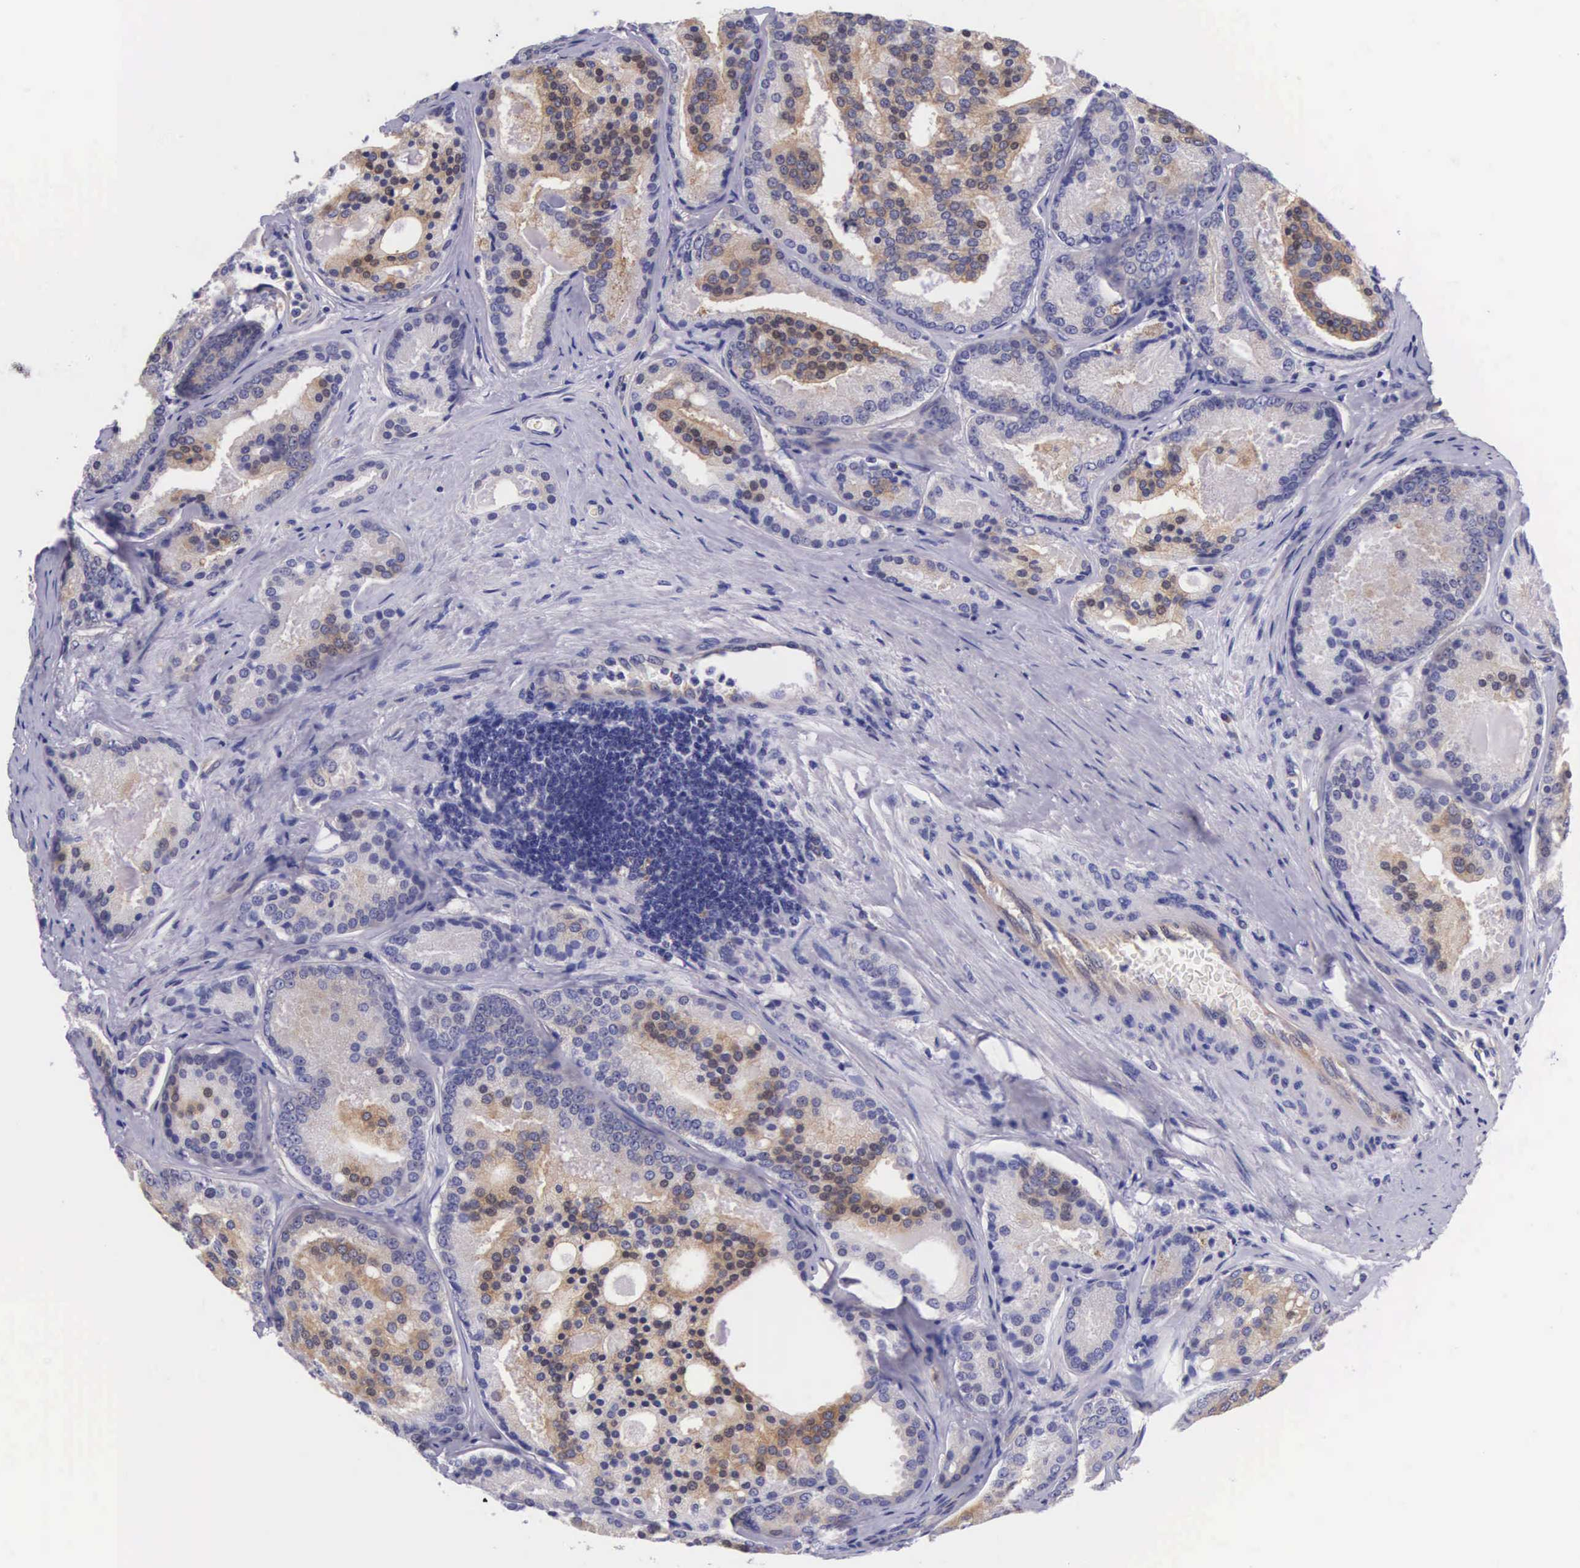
{"staining": {"intensity": "moderate", "quantity": "25%-75%", "location": "cytoplasmic/membranous"}, "tissue": "prostate cancer", "cell_type": "Tumor cells", "image_type": "cancer", "snomed": [{"axis": "morphology", "description": "Adenocarcinoma, High grade"}, {"axis": "topography", "description": "Prostate"}], "caption": "IHC histopathology image of neoplastic tissue: human prostate cancer (high-grade adenocarcinoma) stained using IHC reveals medium levels of moderate protein expression localized specifically in the cytoplasmic/membranous of tumor cells, appearing as a cytoplasmic/membranous brown color.", "gene": "BCAR1", "patient": {"sex": "male", "age": 64}}